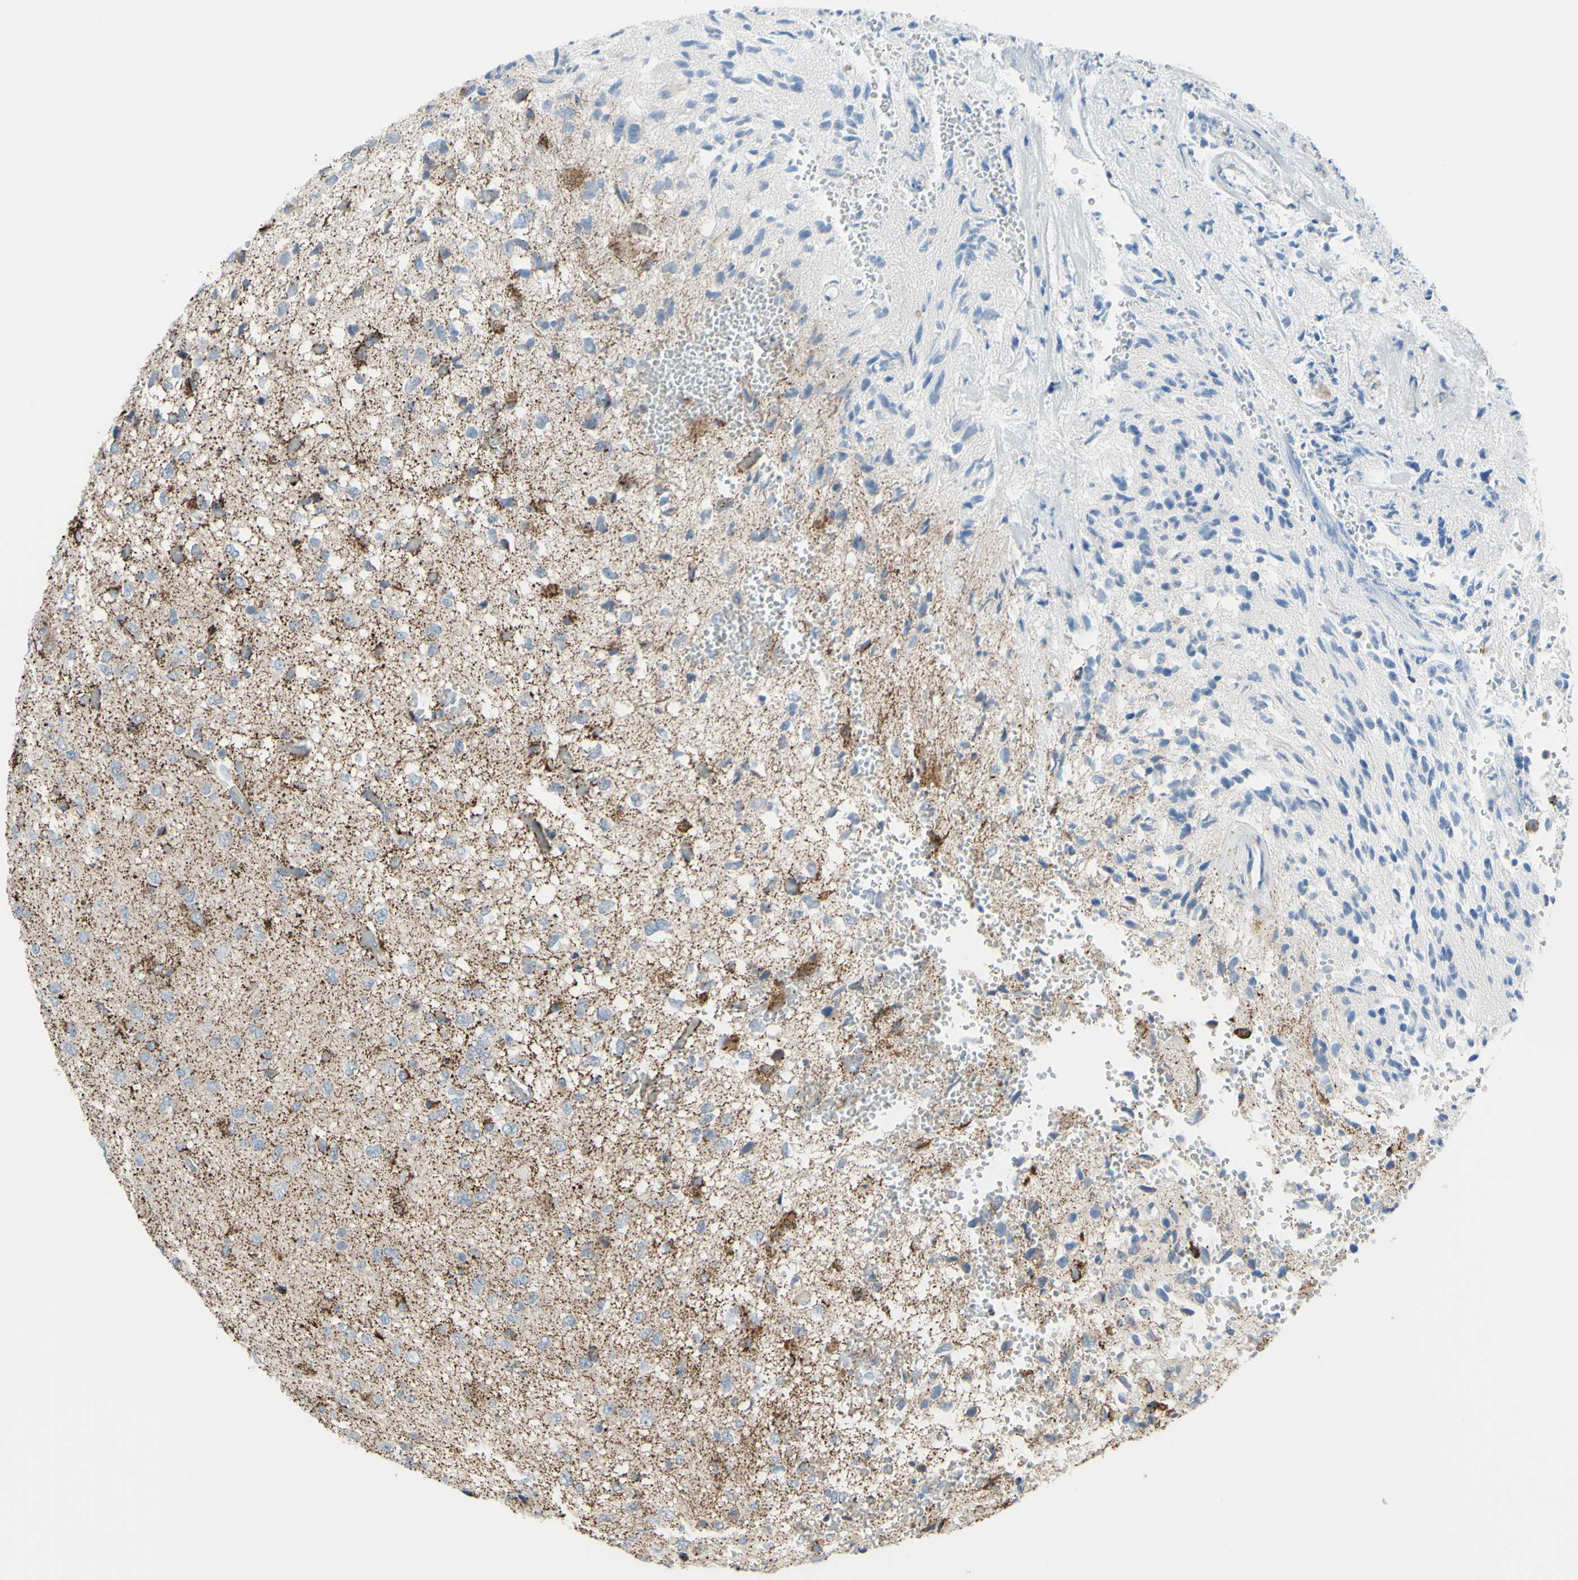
{"staining": {"intensity": "weak", "quantity": "<25%", "location": "cytoplasmic/membranous"}, "tissue": "glioma", "cell_type": "Tumor cells", "image_type": "cancer", "snomed": [{"axis": "morphology", "description": "Glioma, malignant, High grade"}, {"axis": "topography", "description": "pancreas cauda"}], "caption": "Immunohistochemistry (IHC) micrograph of glioma stained for a protein (brown), which exhibits no expression in tumor cells.", "gene": "GLT8D1", "patient": {"sex": "male", "age": 60}}